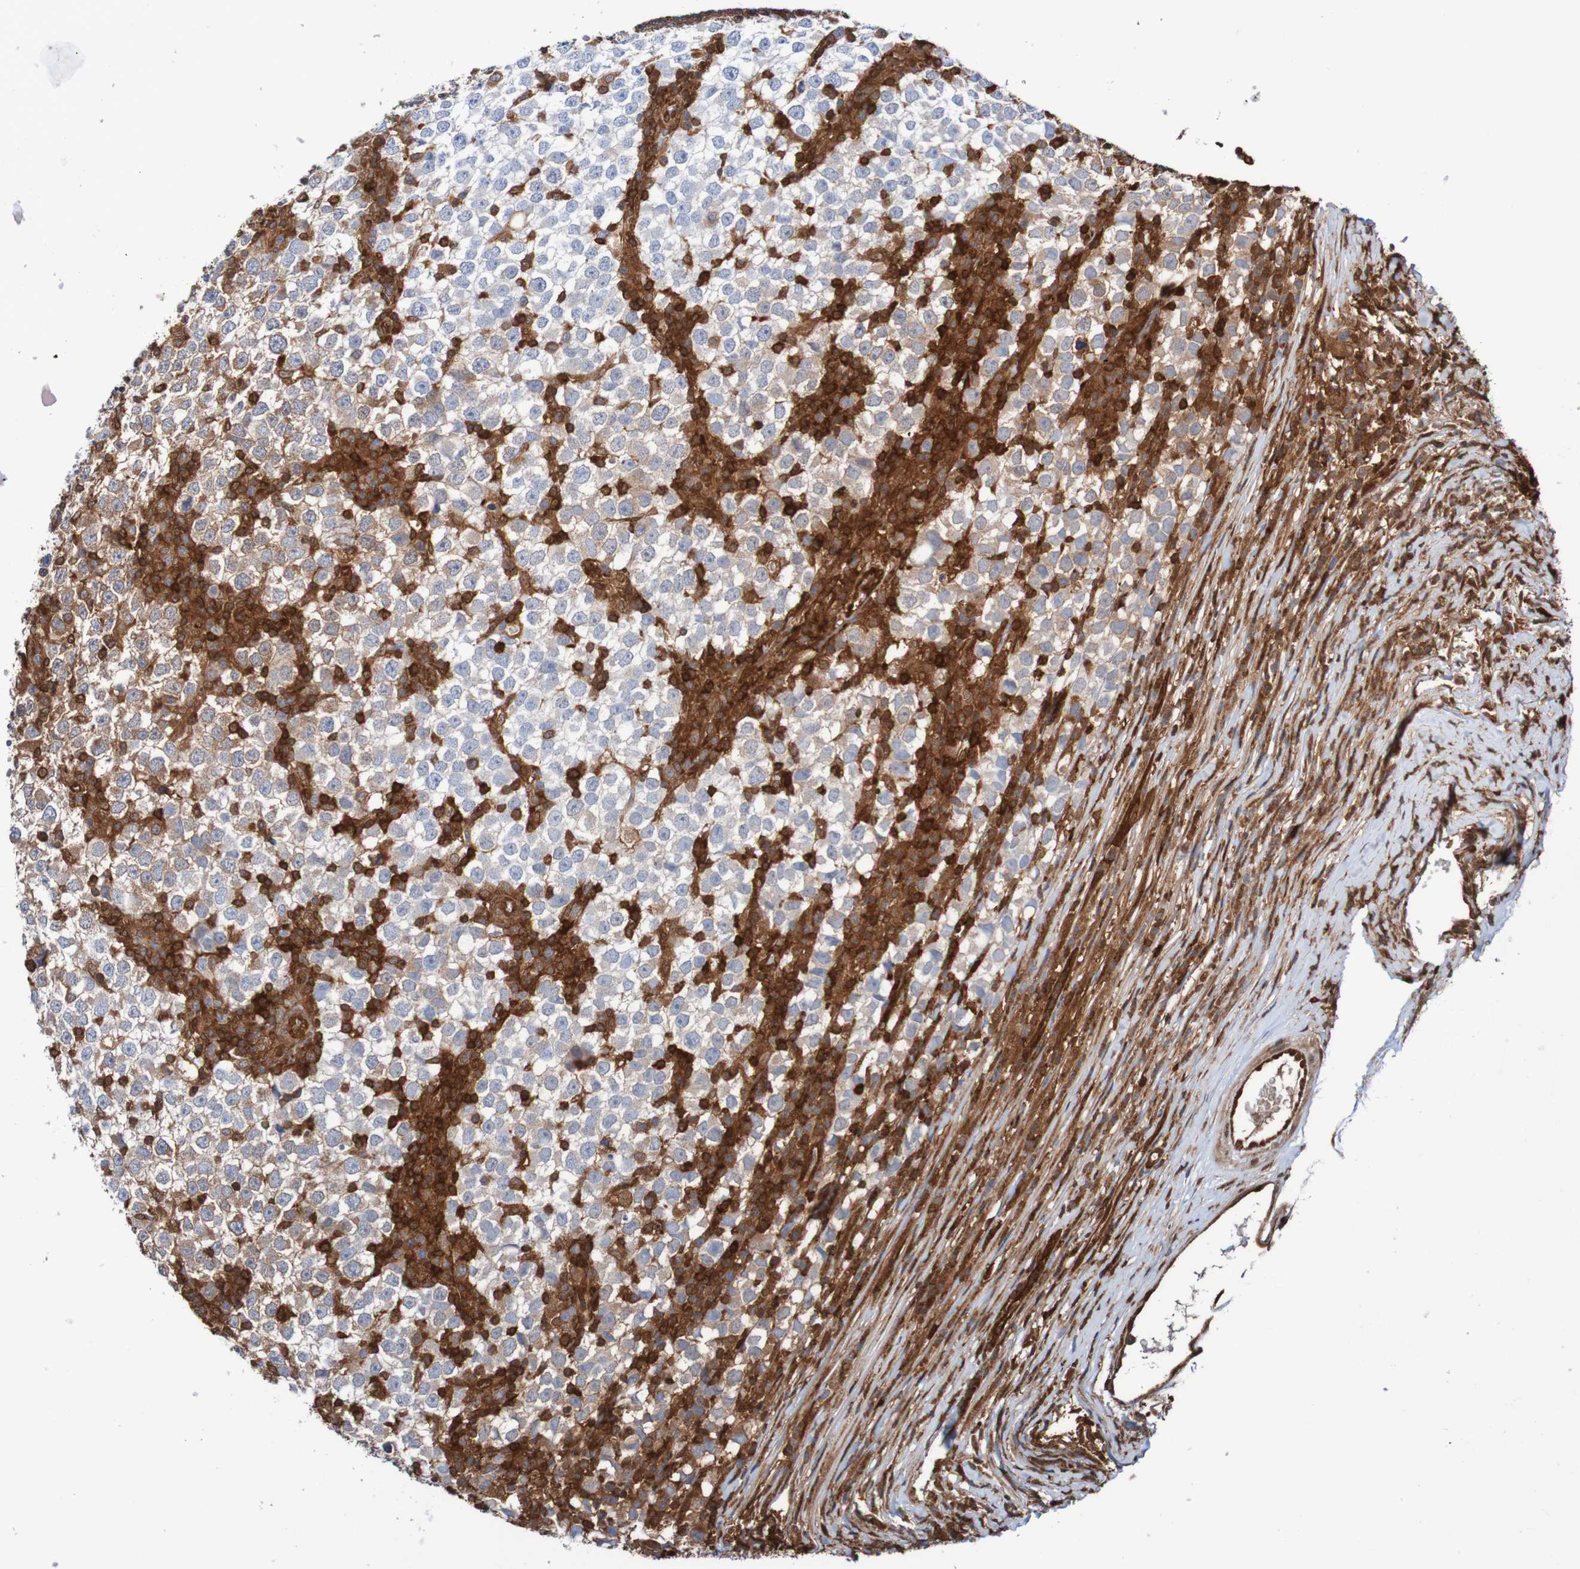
{"staining": {"intensity": "negative", "quantity": "none", "location": "none"}, "tissue": "testis cancer", "cell_type": "Tumor cells", "image_type": "cancer", "snomed": [{"axis": "morphology", "description": "Seminoma, NOS"}, {"axis": "topography", "description": "Testis"}], "caption": "Protein analysis of testis seminoma shows no significant expression in tumor cells.", "gene": "RIGI", "patient": {"sex": "male", "age": 65}}